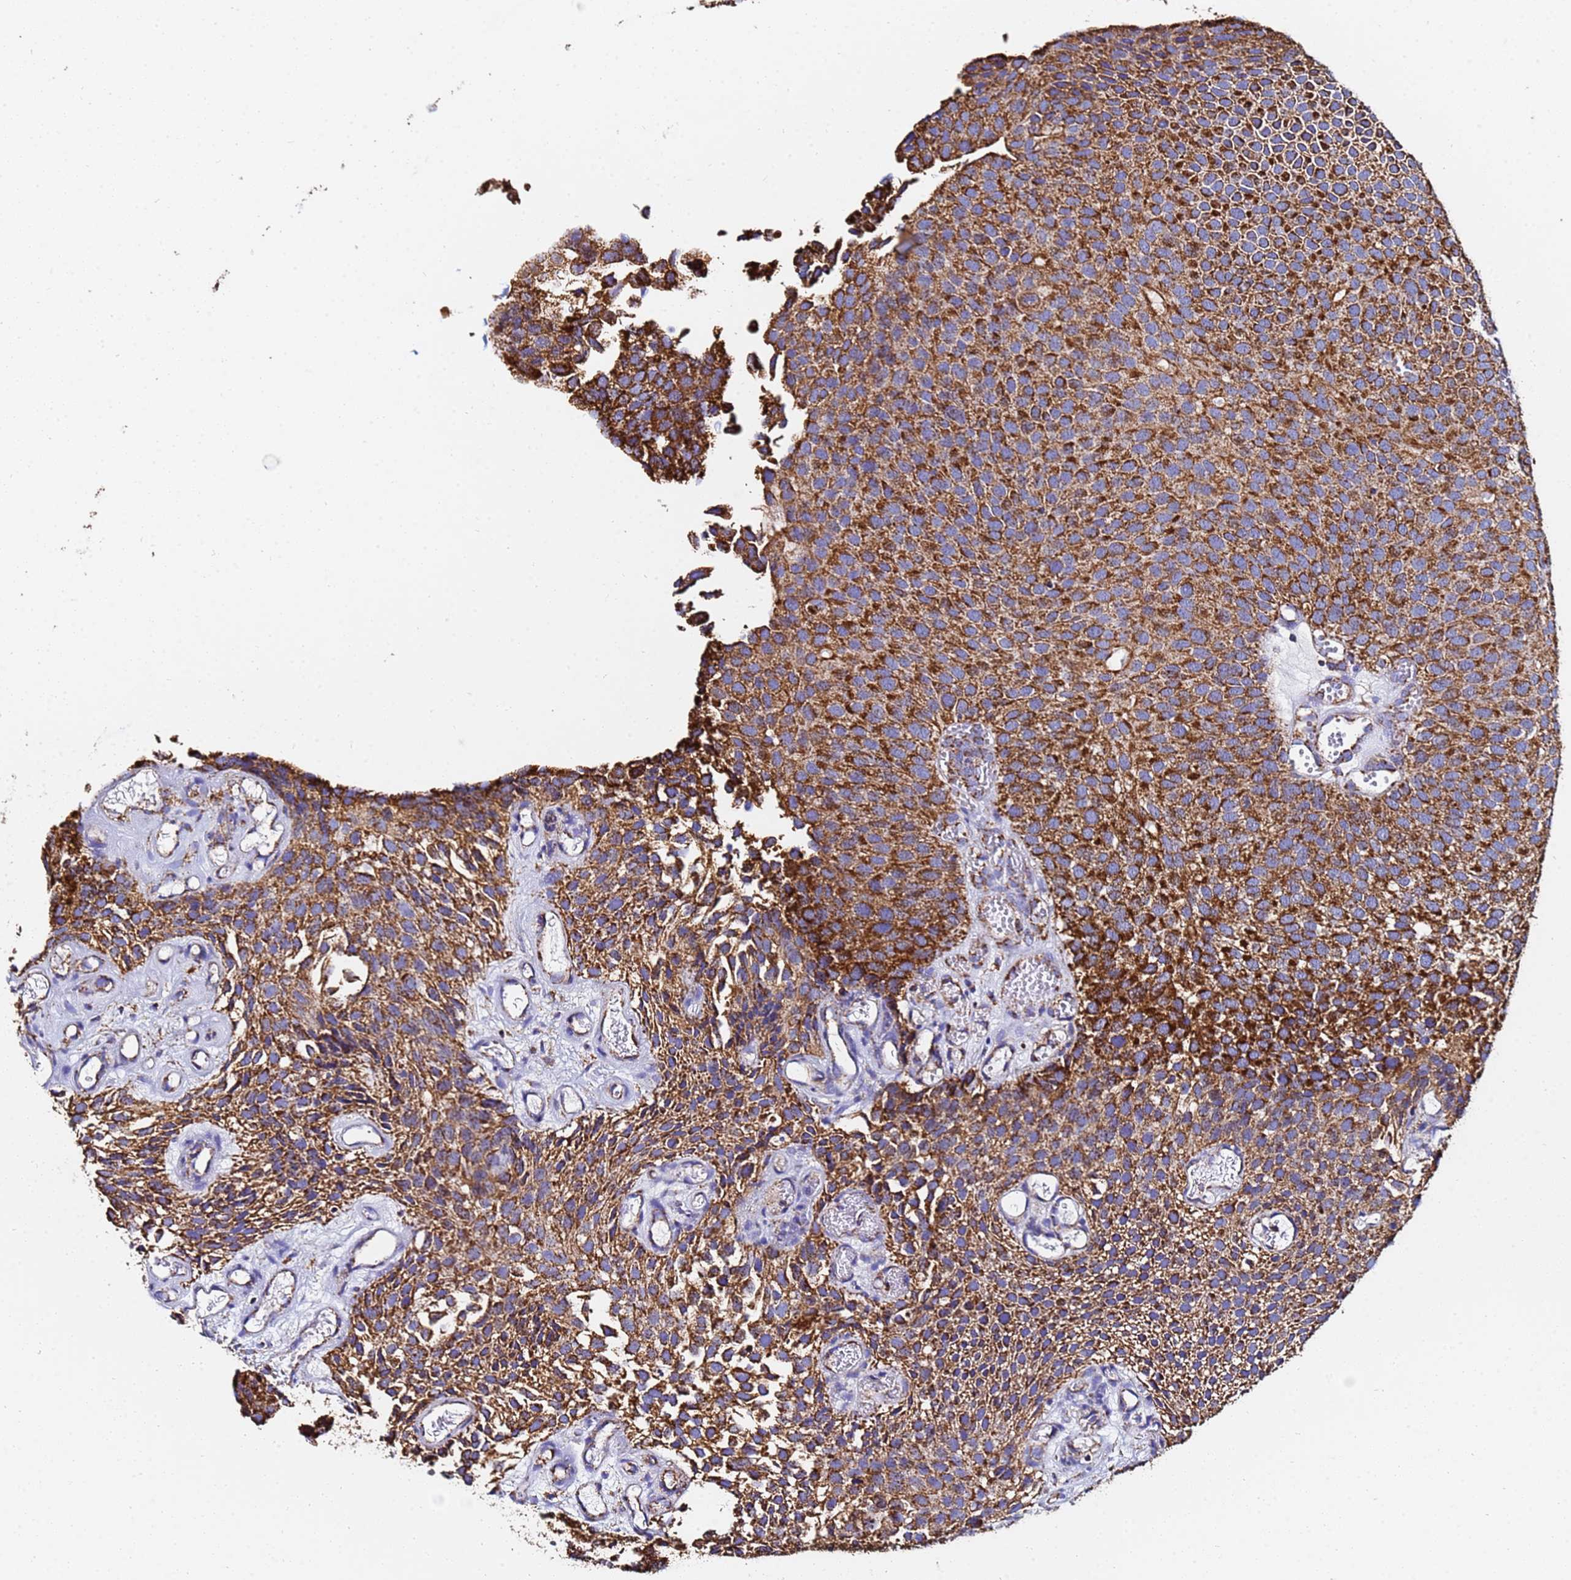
{"staining": {"intensity": "strong", "quantity": ">75%", "location": "cytoplasmic/membranous"}, "tissue": "urothelial cancer", "cell_type": "Tumor cells", "image_type": "cancer", "snomed": [{"axis": "morphology", "description": "Urothelial carcinoma, Low grade"}, {"axis": "topography", "description": "Urinary bladder"}], "caption": "IHC of human urothelial carcinoma (low-grade) demonstrates high levels of strong cytoplasmic/membranous expression in about >75% of tumor cells. The protein of interest is shown in brown color, while the nuclei are stained blue.", "gene": "PHB2", "patient": {"sex": "male", "age": 89}}